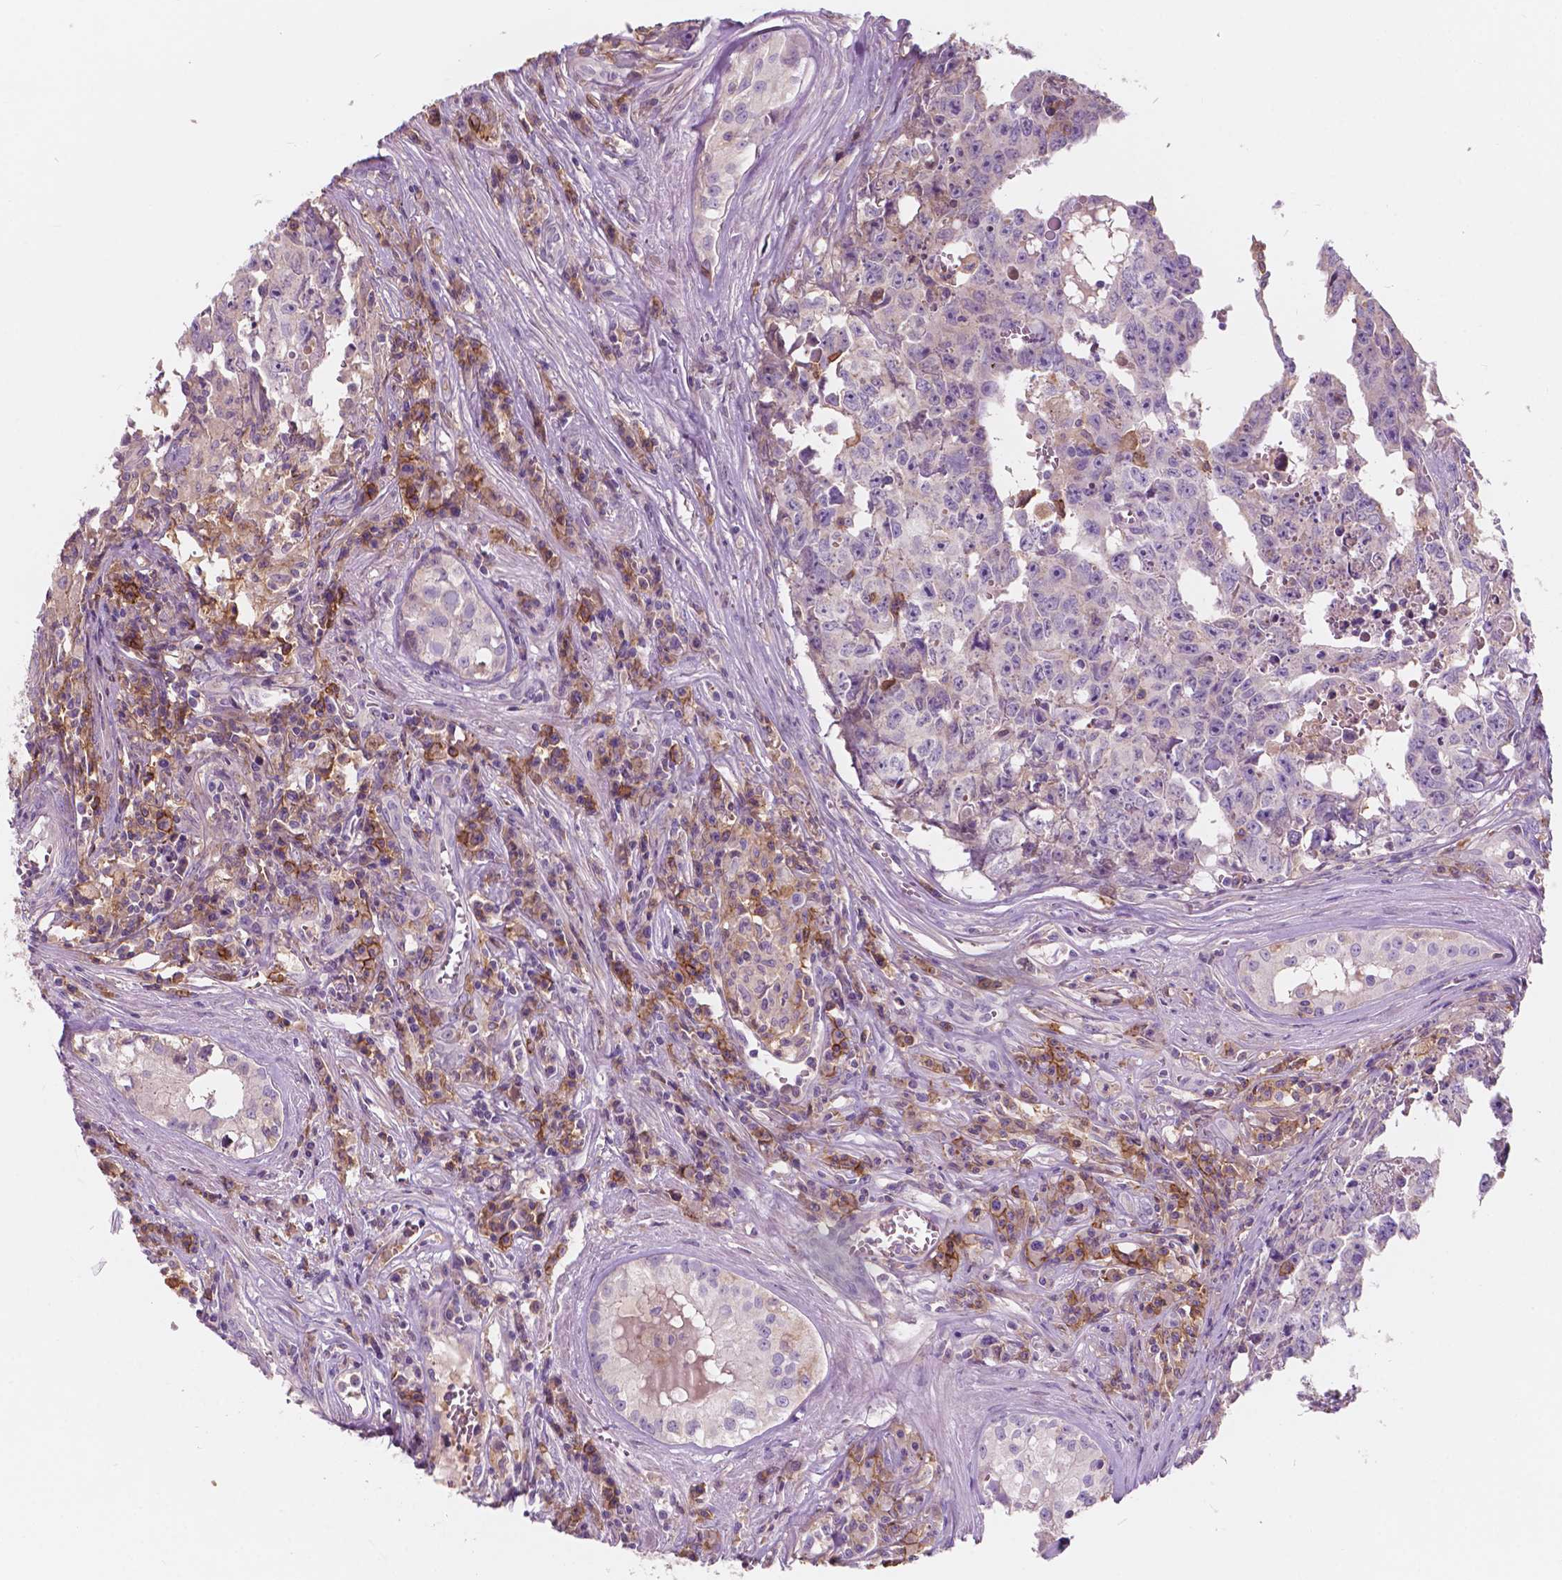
{"staining": {"intensity": "negative", "quantity": "none", "location": "none"}, "tissue": "testis cancer", "cell_type": "Tumor cells", "image_type": "cancer", "snomed": [{"axis": "morphology", "description": "Carcinoma, Embryonal, NOS"}, {"axis": "topography", "description": "Testis"}], "caption": "DAB immunohistochemical staining of testis cancer displays no significant staining in tumor cells.", "gene": "SEMA4A", "patient": {"sex": "male", "age": 22}}